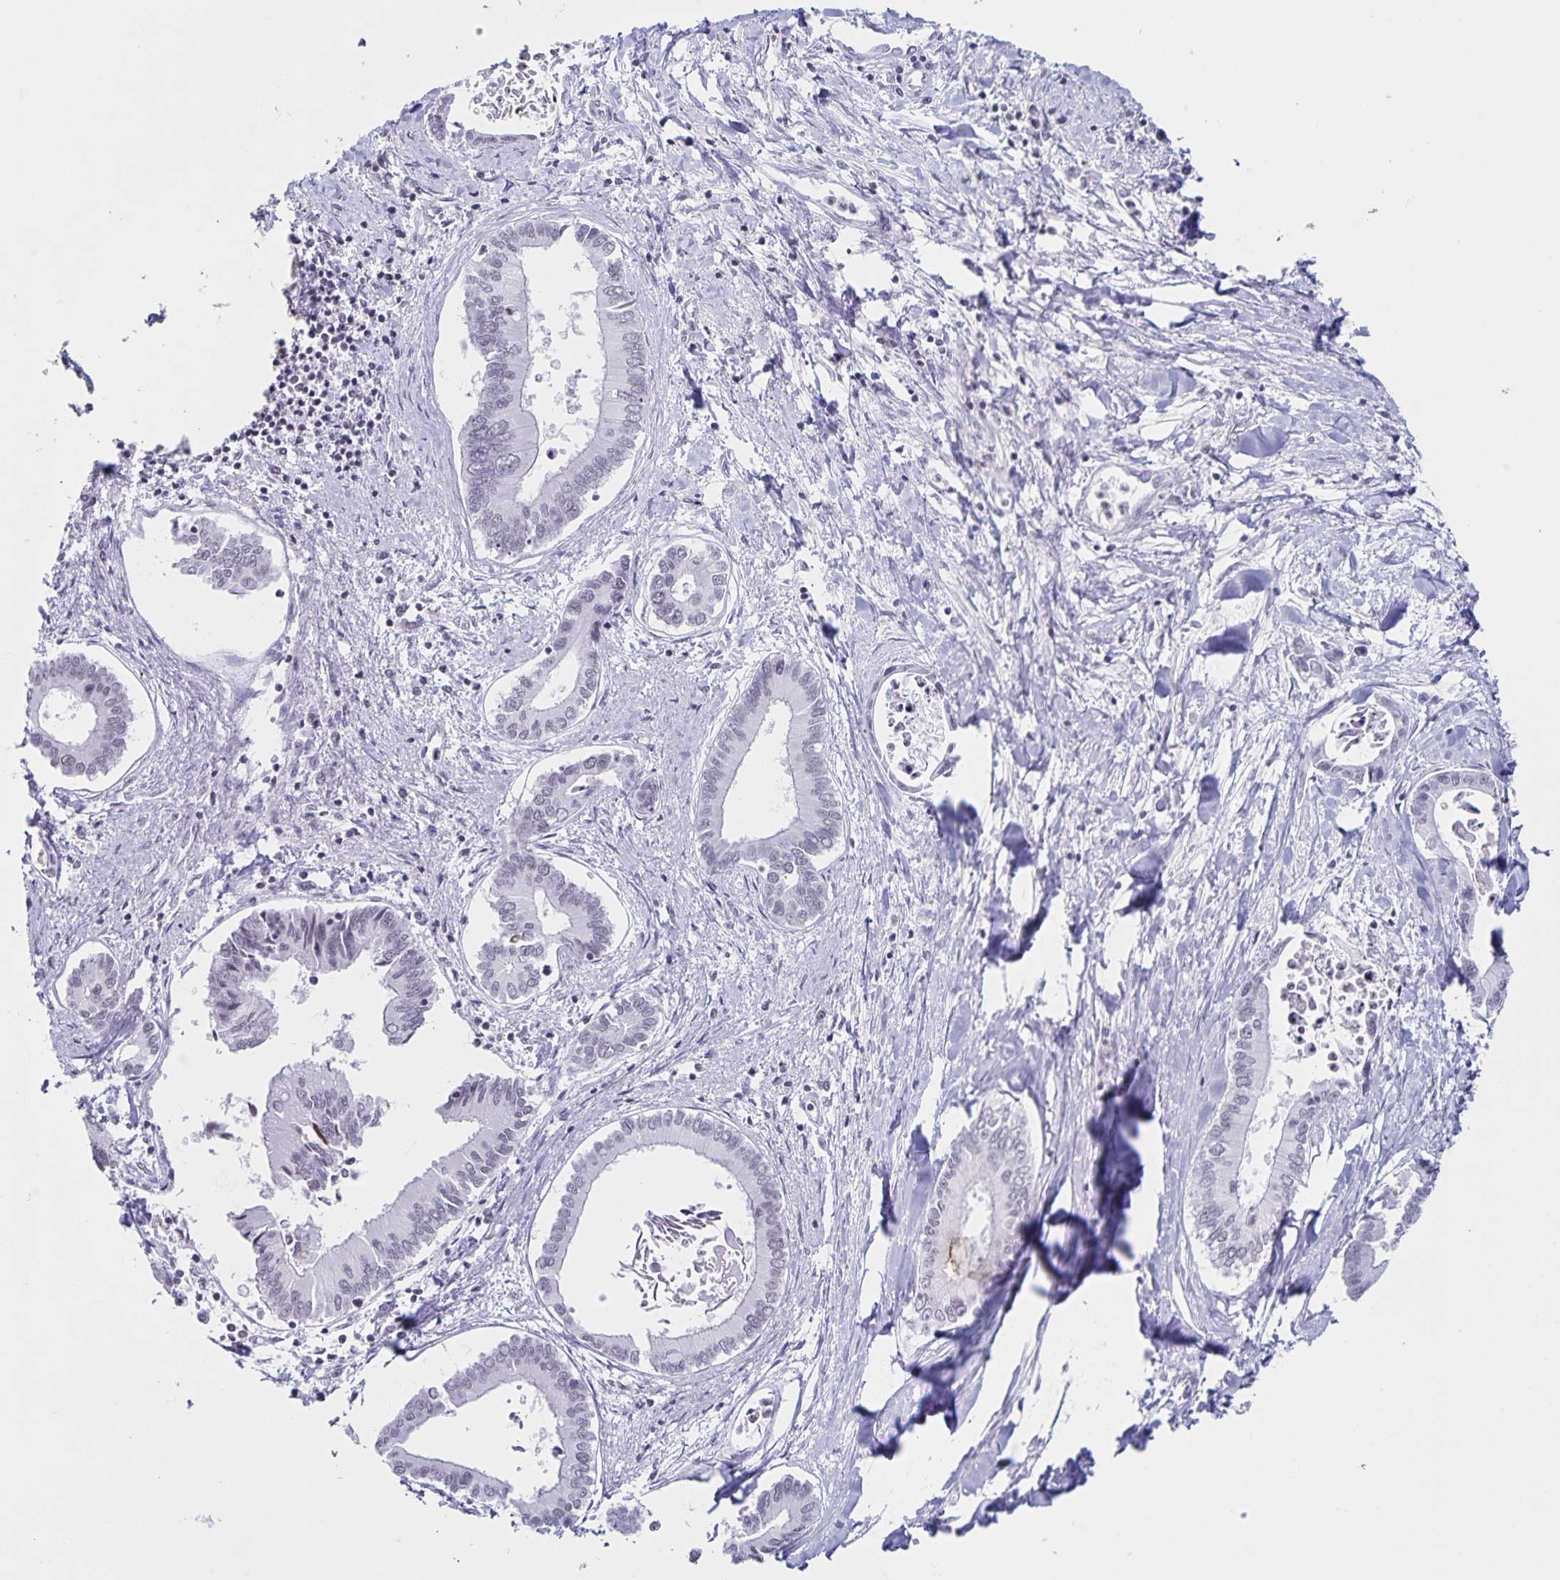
{"staining": {"intensity": "negative", "quantity": "none", "location": "none"}, "tissue": "liver cancer", "cell_type": "Tumor cells", "image_type": "cancer", "snomed": [{"axis": "morphology", "description": "Cholangiocarcinoma"}, {"axis": "topography", "description": "Liver"}], "caption": "Protein analysis of liver cancer (cholangiocarcinoma) displays no significant staining in tumor cells. Nuclei are stained in blue.", "gene": "LCE6A", "patient": {"sex": "male", "age": 66}}